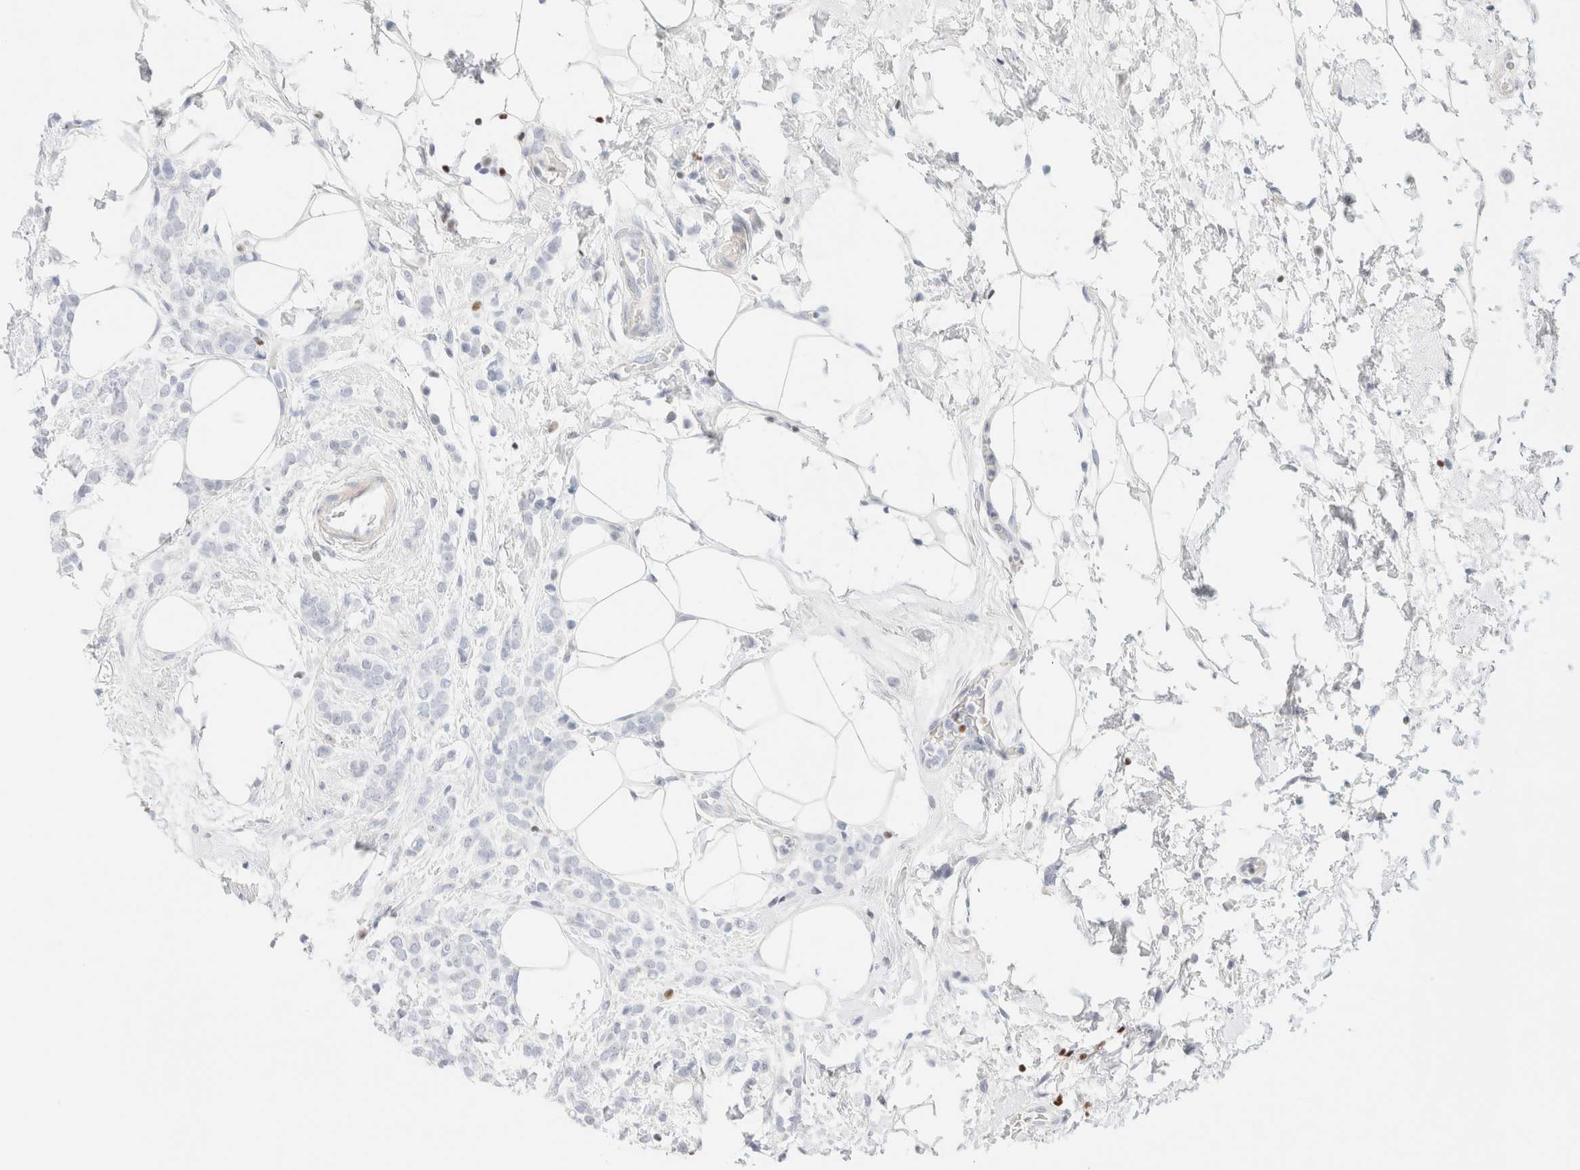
{"staining": {"intensity": "negative", "quantity": "none", "location": "none"}, "tissue": "breast cancer", "cell_type": "Tumor cells", "image_type": "cancer", "snomed": [{"axis": "morphology", "description": "Lobular carcinoma"}, {"axis": "topography", "description": "Breast"}], "caption": "Protein analysis of breast cancer (lobular carcinoma) reveals no significant expression in tumor cells. The staining was performed using DAB (3,3'-diaminobenzidine) to visualize the protein expression in brown, while the nuclei were stained in blue with hematoxylin (Magnification: 20x).", "gene": "IKZF3", "patient": {"sex": "female", "age": 50}}